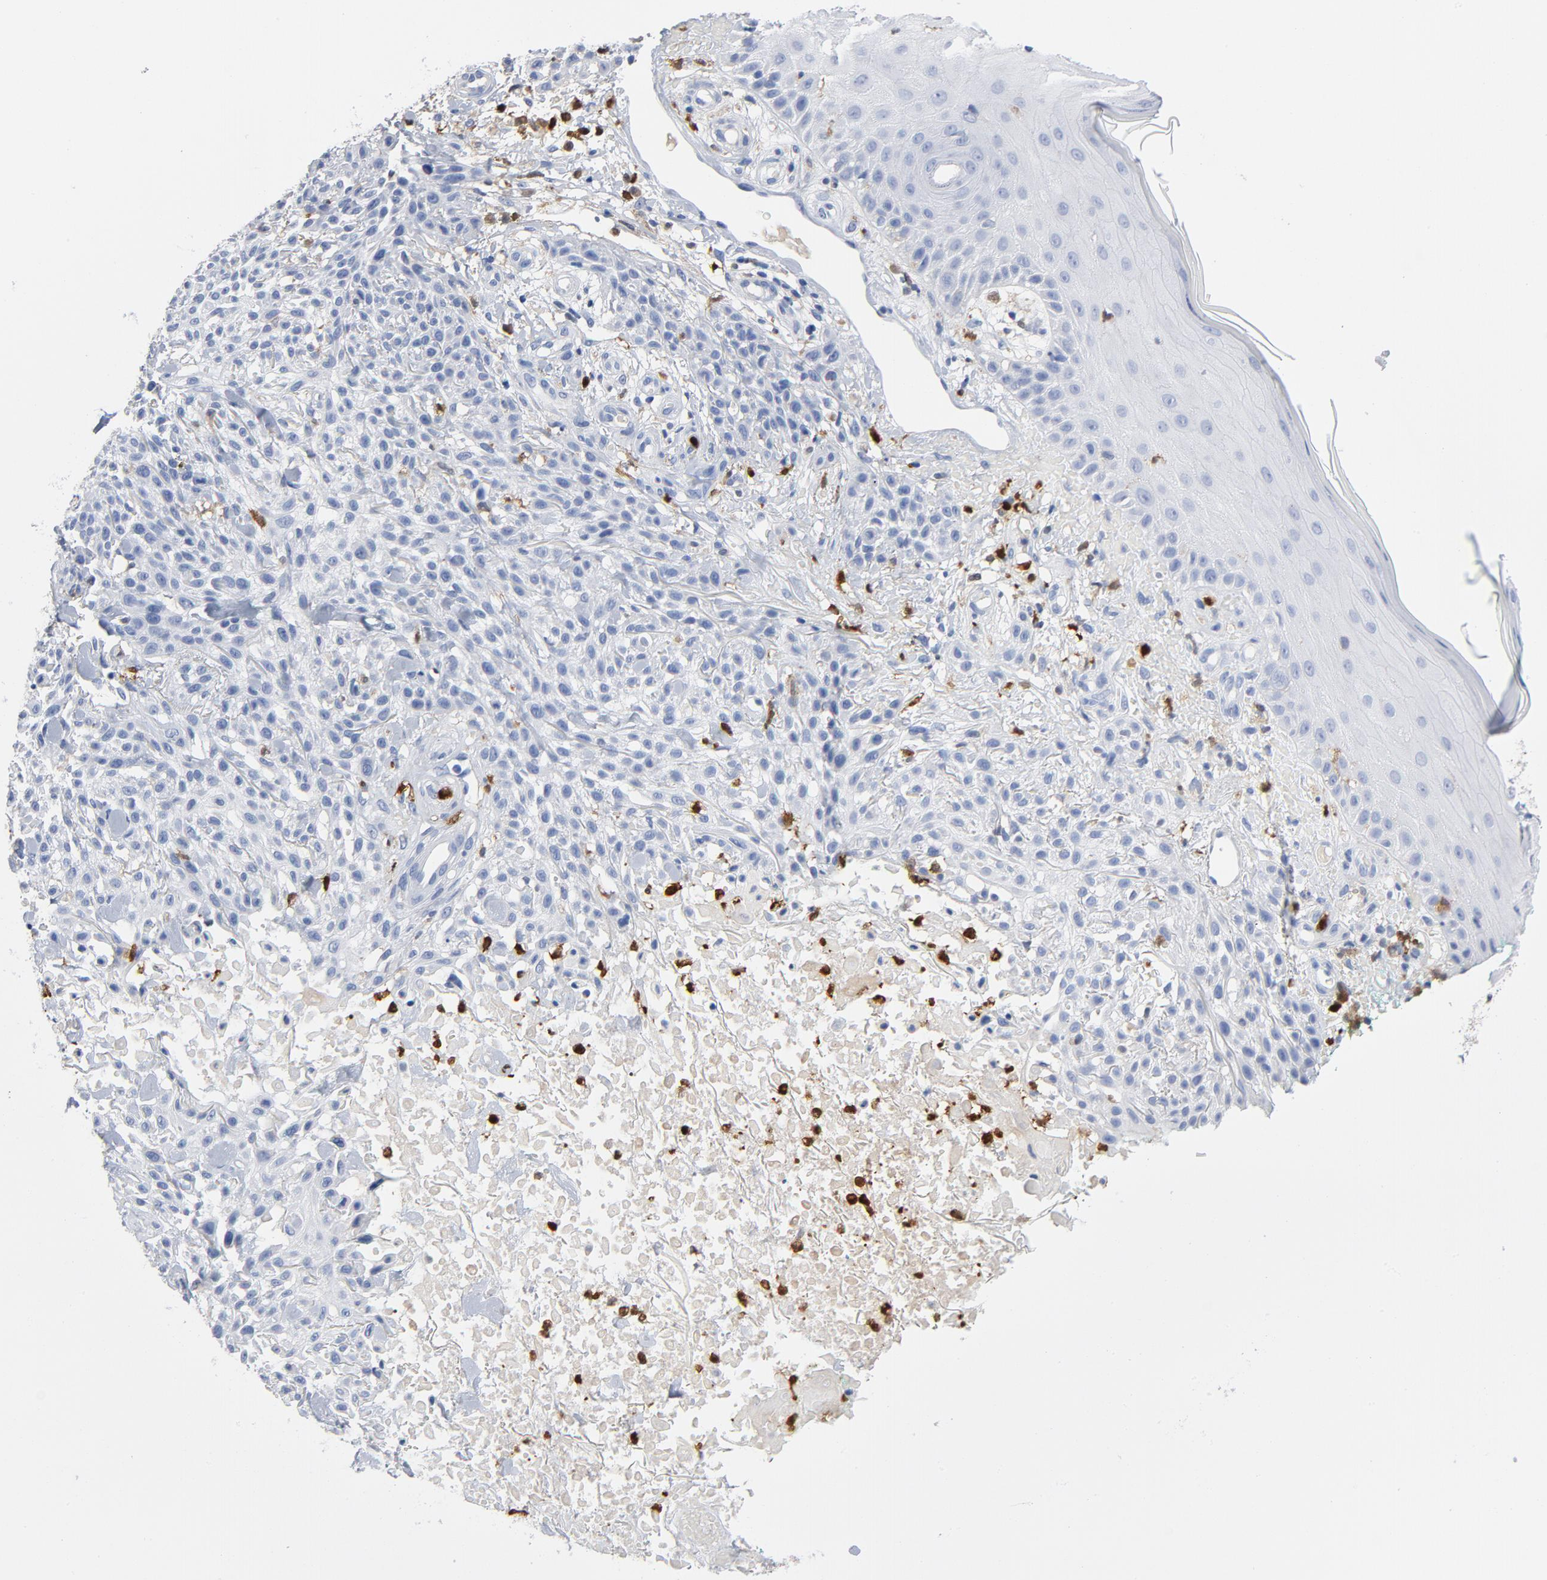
{"staining": {"intensity": "negative", "quantity": "none", "location": "none"}, "tissue": "skin cancer", "cell_type": "Tumor cells", "image_type": "cancer", "snomed": [{"axis": "morphology", "description": "Squamous cell carcinoma, NOS"}, {"axis": "topography", "description": "Skin"}], "caption": "This is an immunohistochemistry (IHC) photomicrograph of skin cancer (squamous cell carcinoma). There is no positivity in tumor cells.", "gene": "NCF1", "patient": {"sex": "female", "age": 42}}